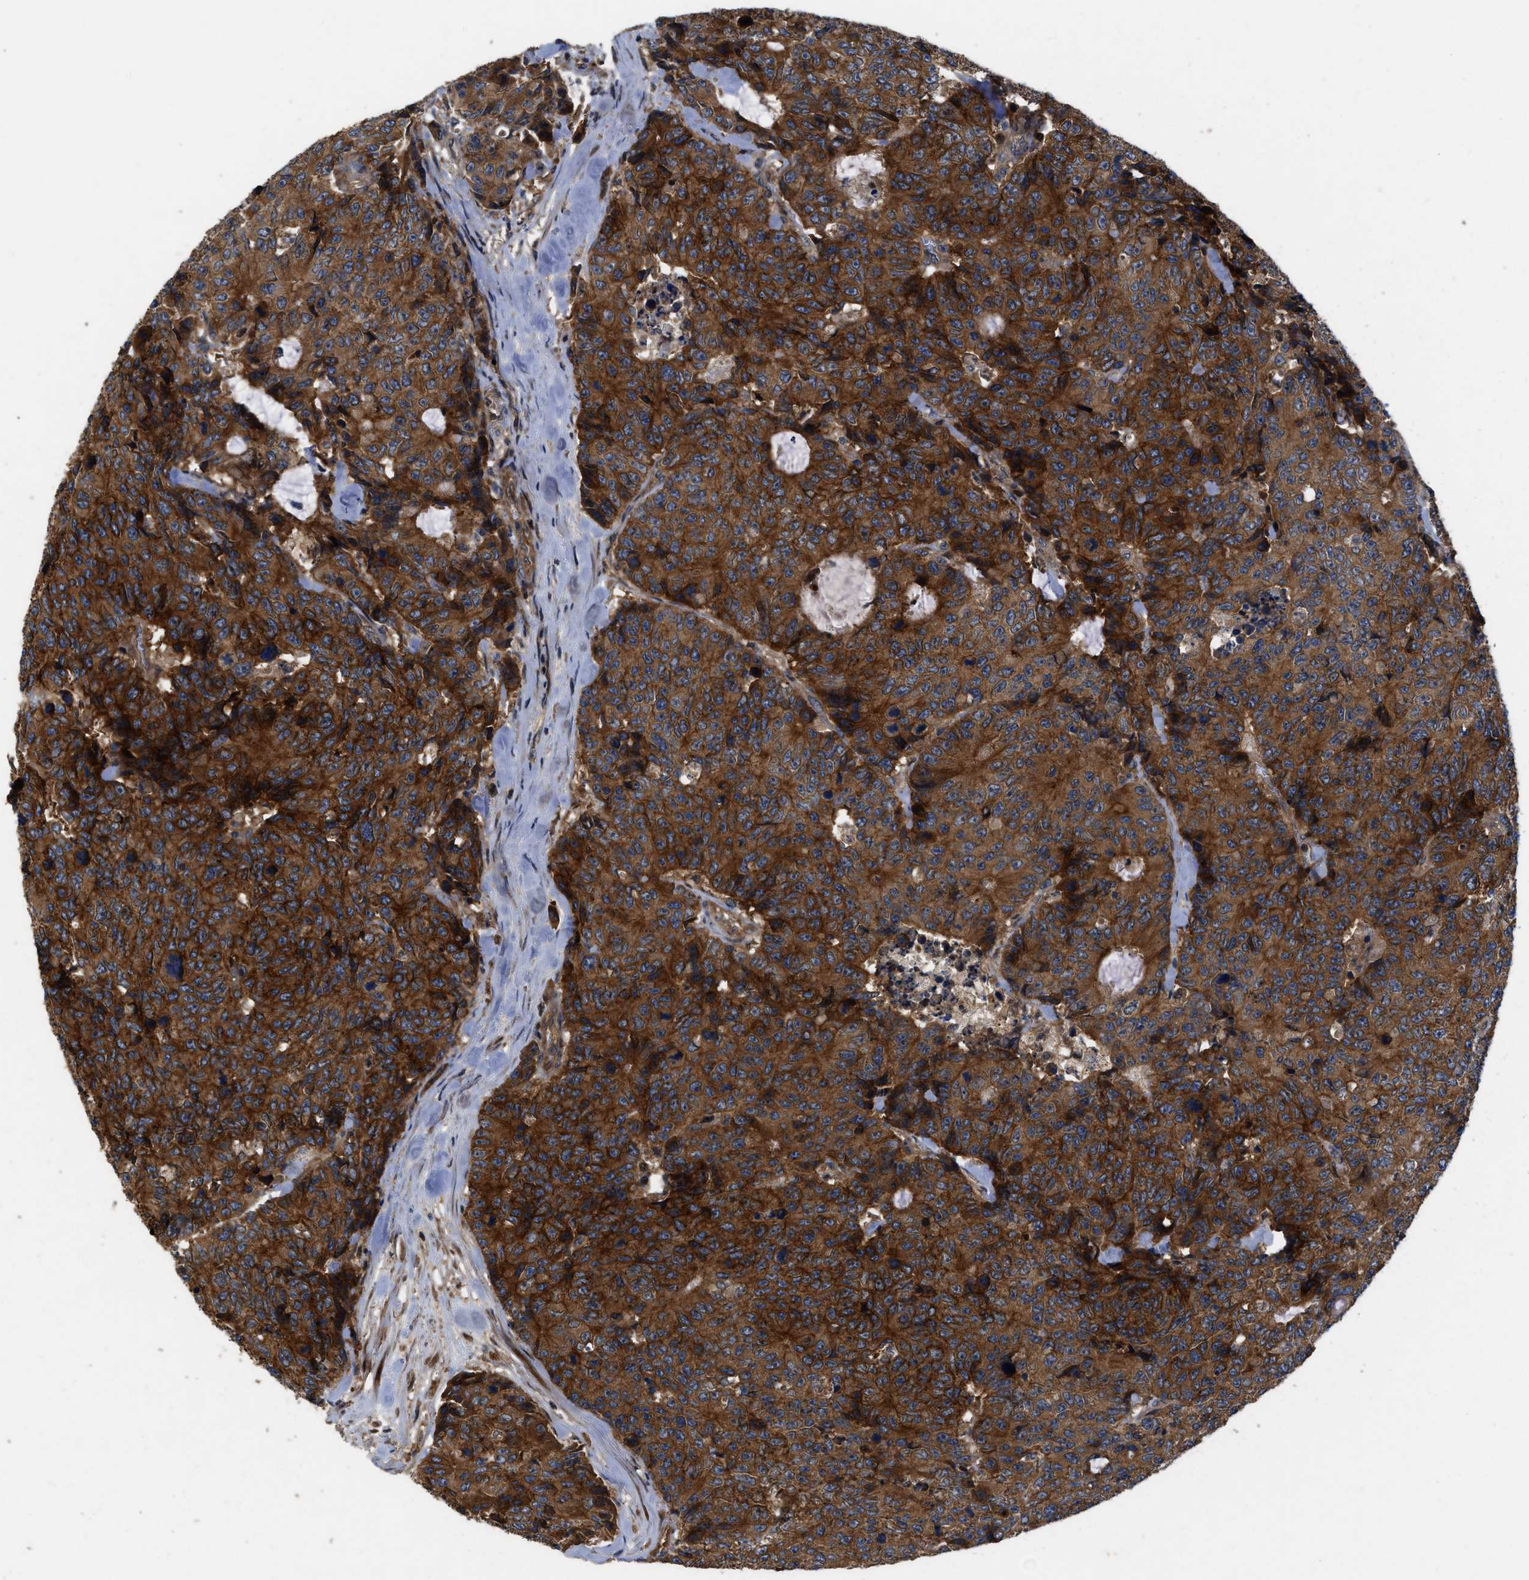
{"staining": {"intensity": "strong", "quantity": ">75%", "location": "cytoplasmic/membranous"}, "tissue": "colorectal cancer", "cell_type": "Tumor cells", "image_type": "cancer", "snomed": [{"axis": "morphology", "description": "Adenocarcinoma, NOS"}, {"axis": "topography", "description": "Colon"}], "caption": "This is a histology image of IHC staining of colorectal cancer (adenocarcinoma), which shows strong staining in the cytoplasmic/membranous of tumor cells.", "gene": "CNNM3", "patient": {"sex": "female", "age": 86}}